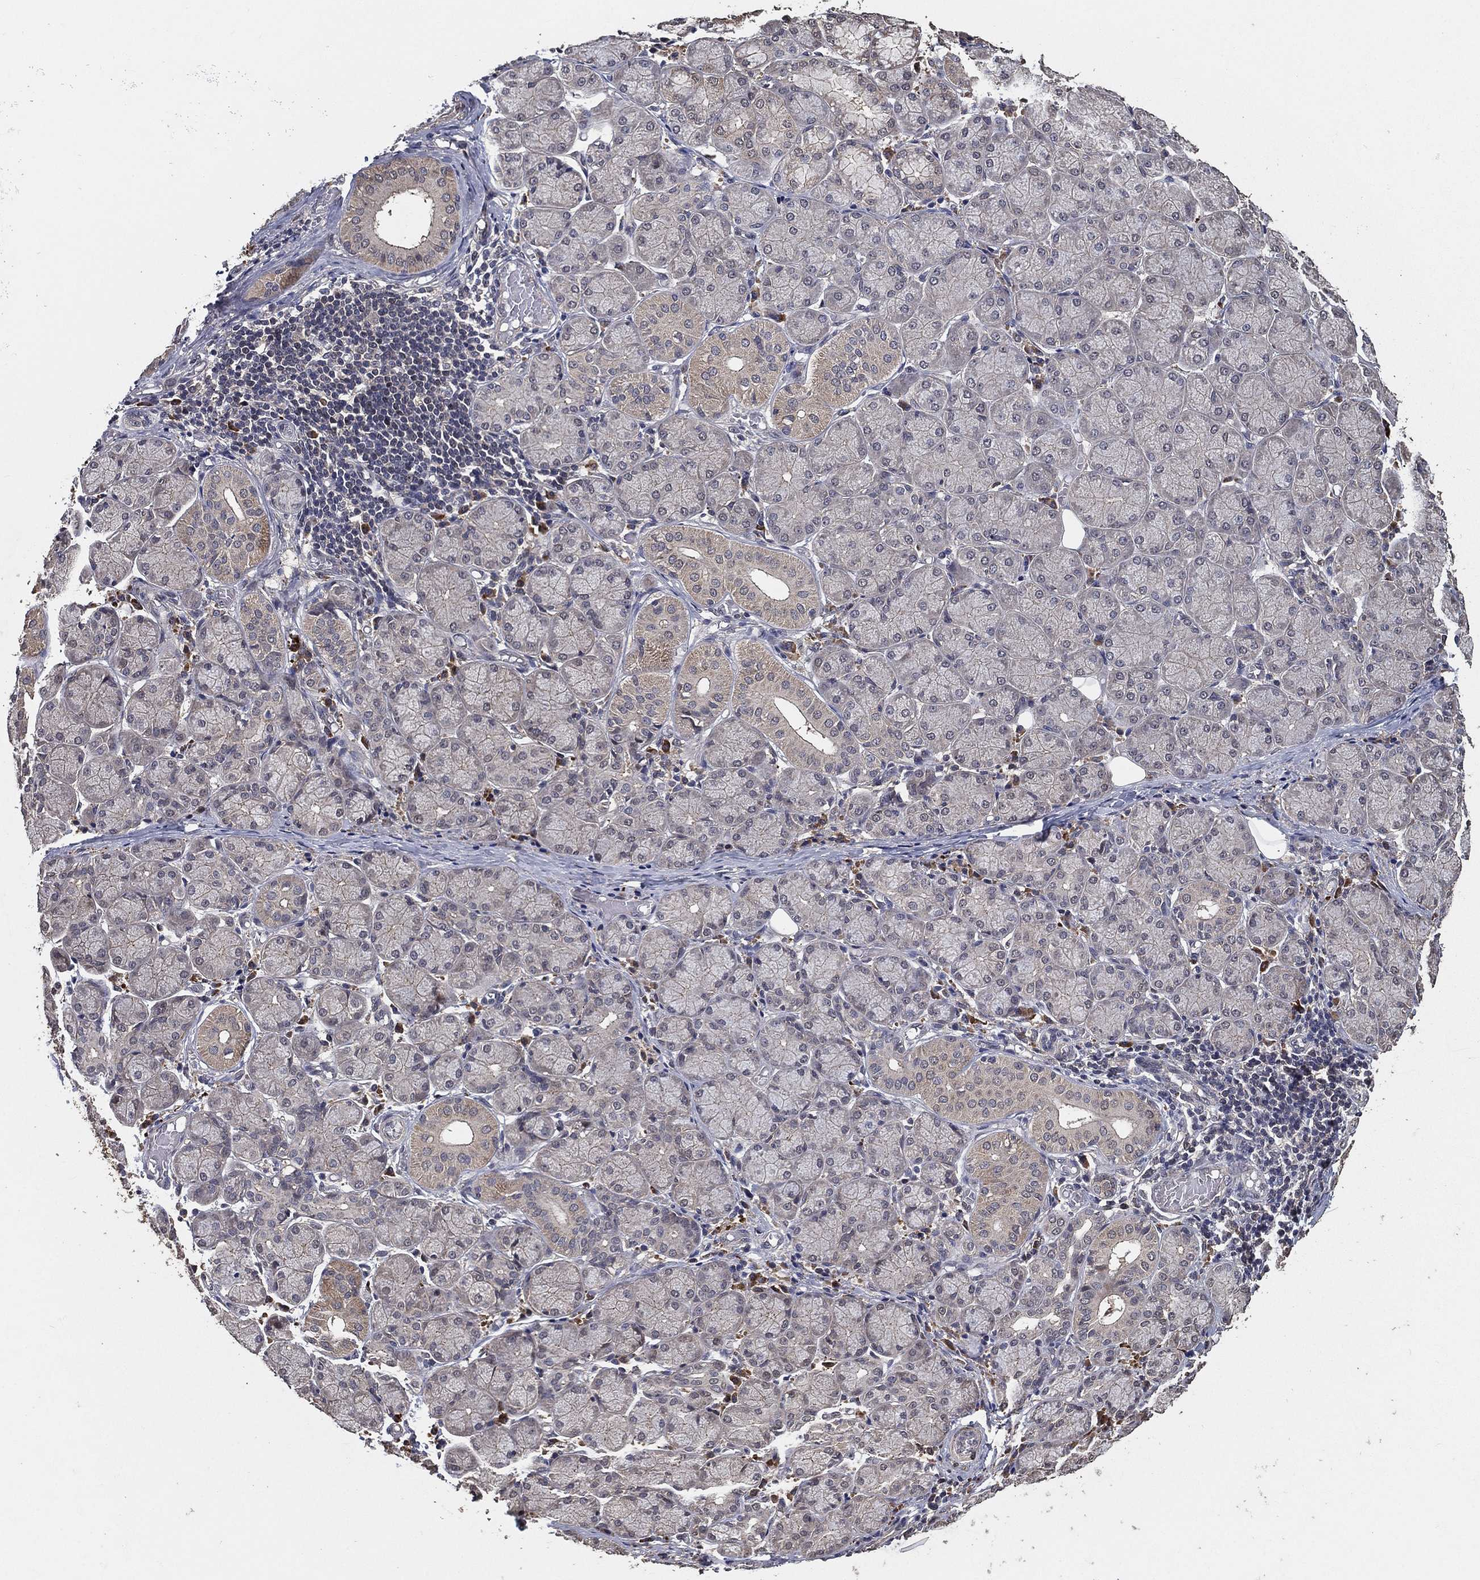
{"staining": {"intensity": "negative", "quantity": "none", "location": "none"}, "tissue": "salivary gland", "cell_type": "Glandular cells", "image_type": "normal", "snomed": [{"axis": "morphology", "description": "Normal tissue, NOS"}, {"axis": "topography", "description": "Salivary gland"}, {"axis": "topography", "description": "Peripheral nerve tissue"}], "caption": "Histopathology image shows no protein expression in glandular cells of unremarkable salivary gland.", "gene": "PCNT", "patient": {"sex": "female", "age": 24}}